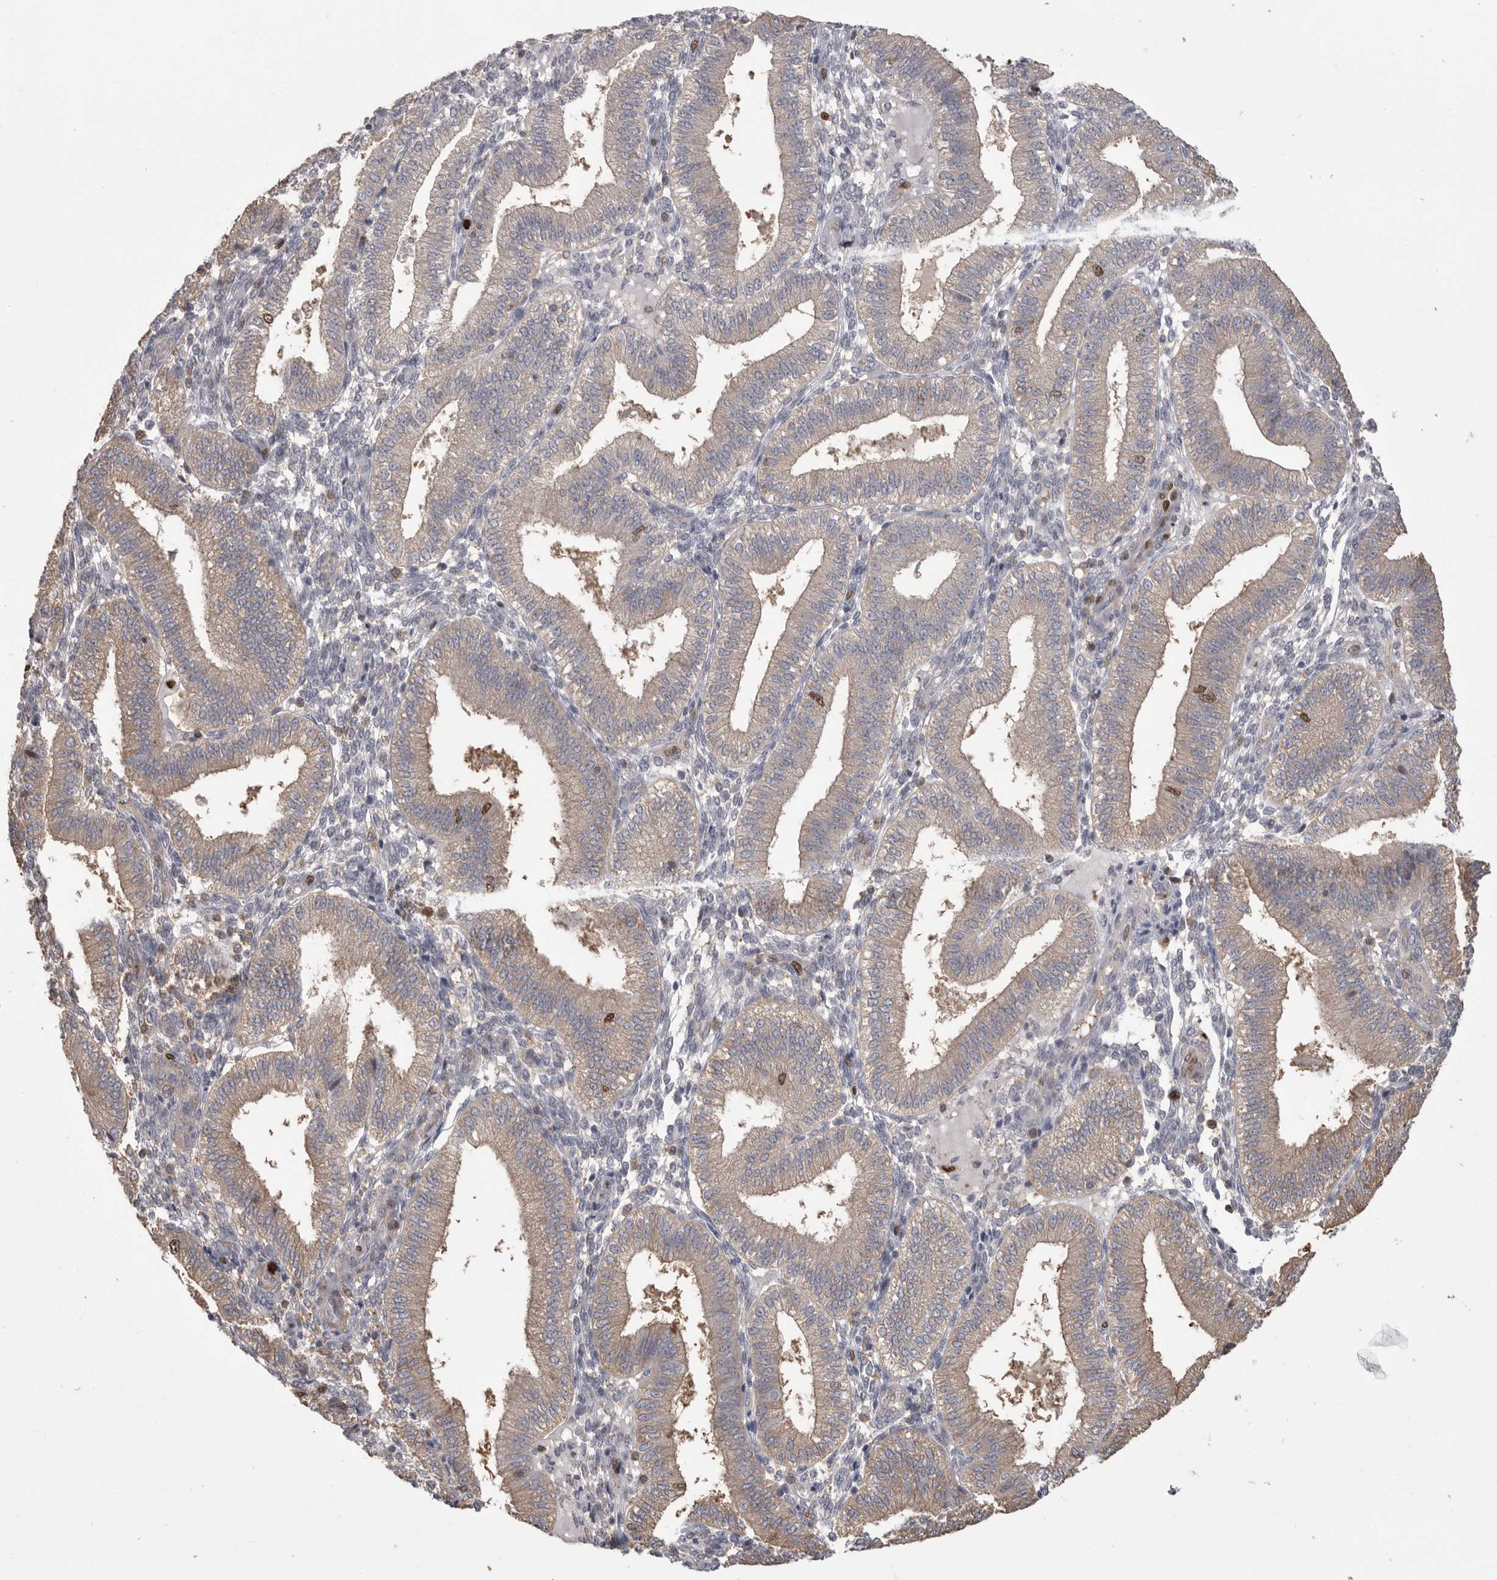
{"staining": {"intensity": "negative", "quantity": "none", "location": "none"}, "tissue": "endometrium", "cell_type": "Cells in endometrial stroma", "image_type": "normal", "snomed": [{"axis": "morphology", "description": "Normal tissue, NOS"}, {"axis": "topography", "description": "Endometrium"}], "caption": "An immunohistochemistry (IHC) image of benign endometrium is shown. There is no staining in cells in endometrial stroma of endometrium.", "gene": "TOP2A", "patient": {"sex": "female", "age": 39}}